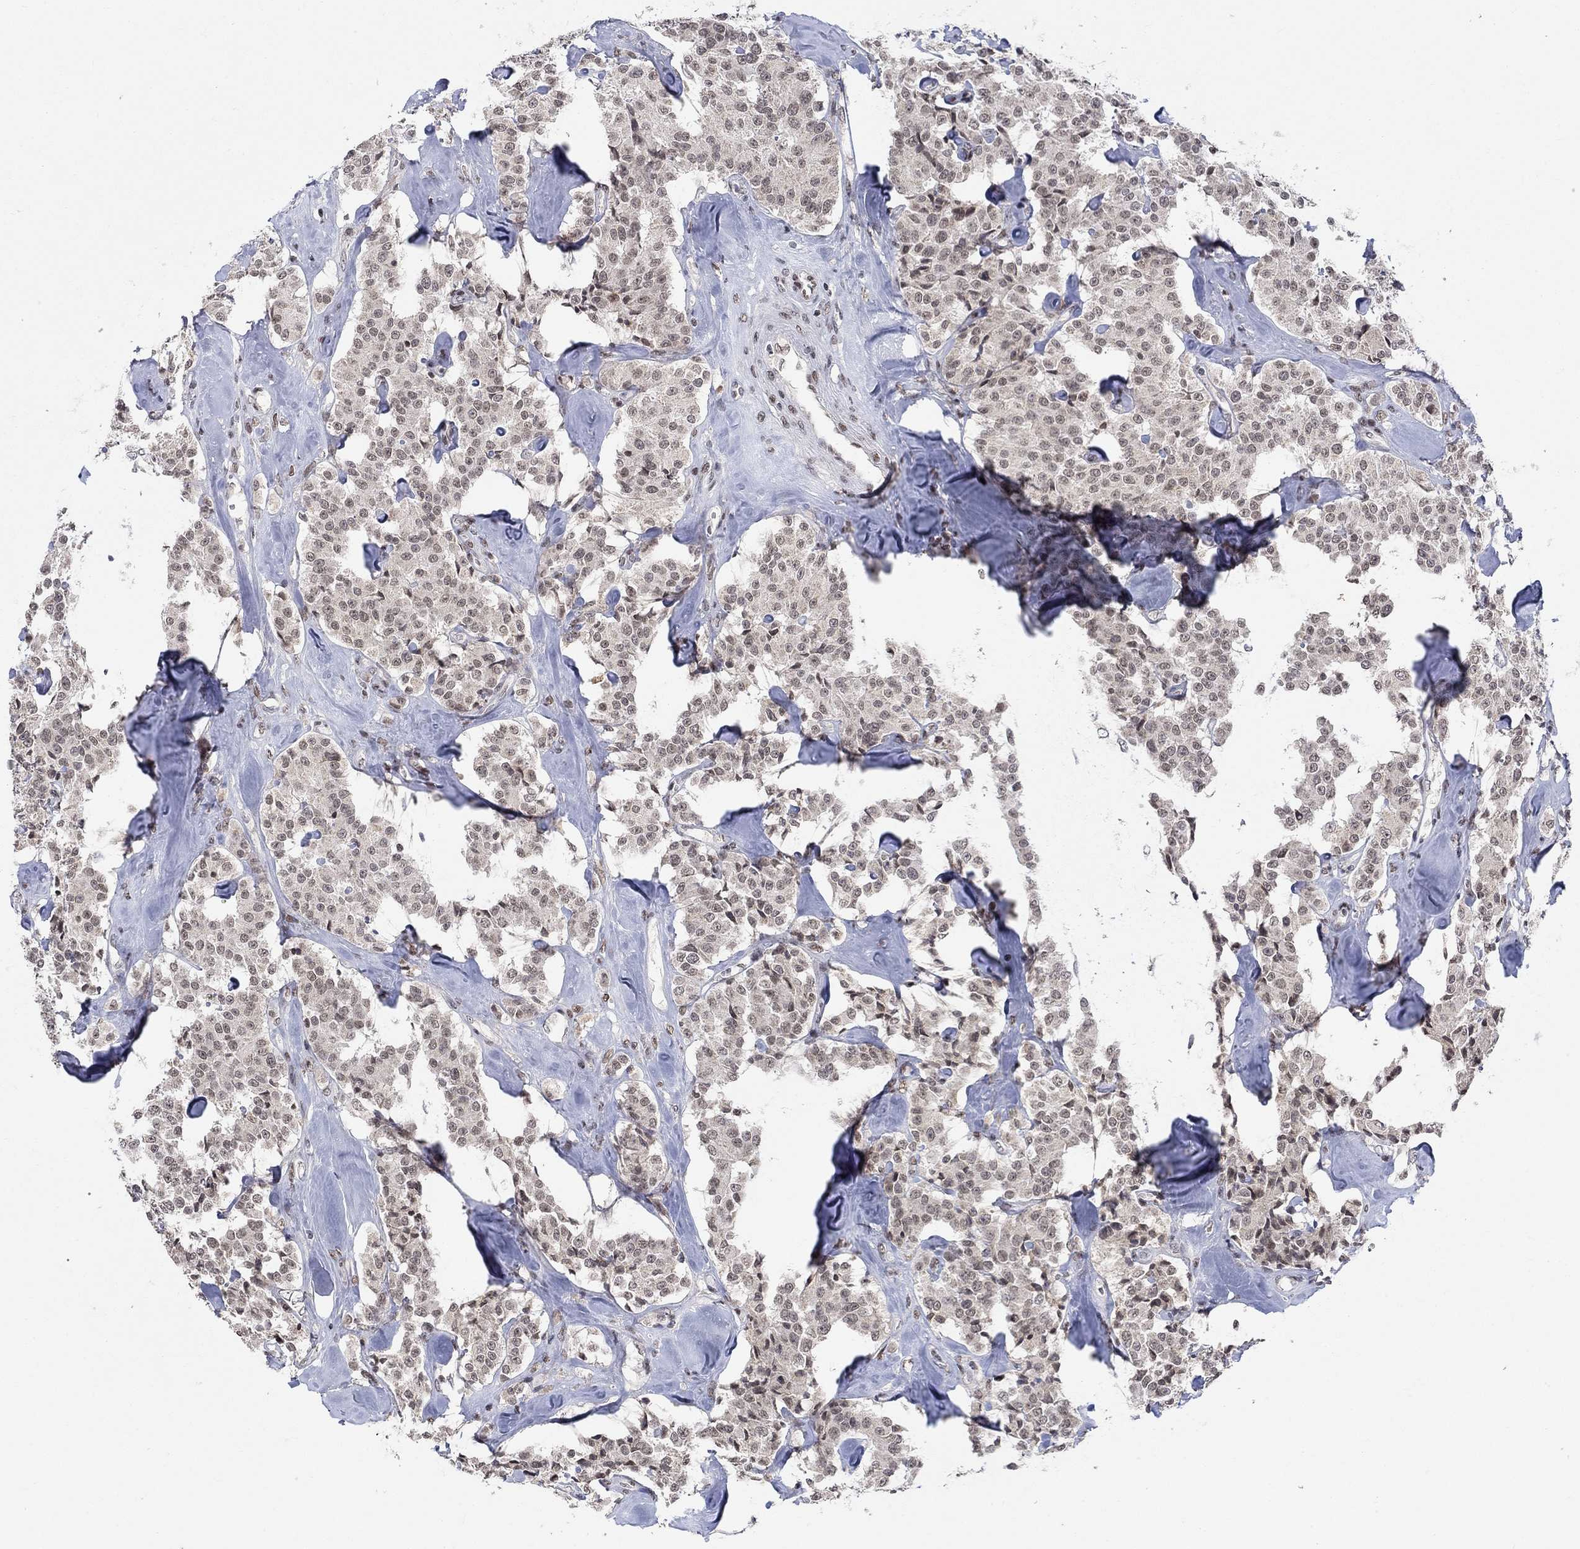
{"staining": {"intensity": "weak", "quantity": "<25%", "location": "nuclear"}, "tissue": "carcinoid", "cell_type": "Tumor cells", "image_type": "cancer", "snomed": [{"axis": "morphology", "description": "Carcinoid, malignant, NOS"}, {"axis": "topography", "description": "Pancreas"}], "caption": "This is a photomicrograph of immunohistochemistry staining of carcinoid (malignant), which shows no positivity in tumor cells. (Immunohistochemistry, brightfield microscopy, high magnification).", "gene": "KLF12", "patient": {"sex": "male", "age": 41}}